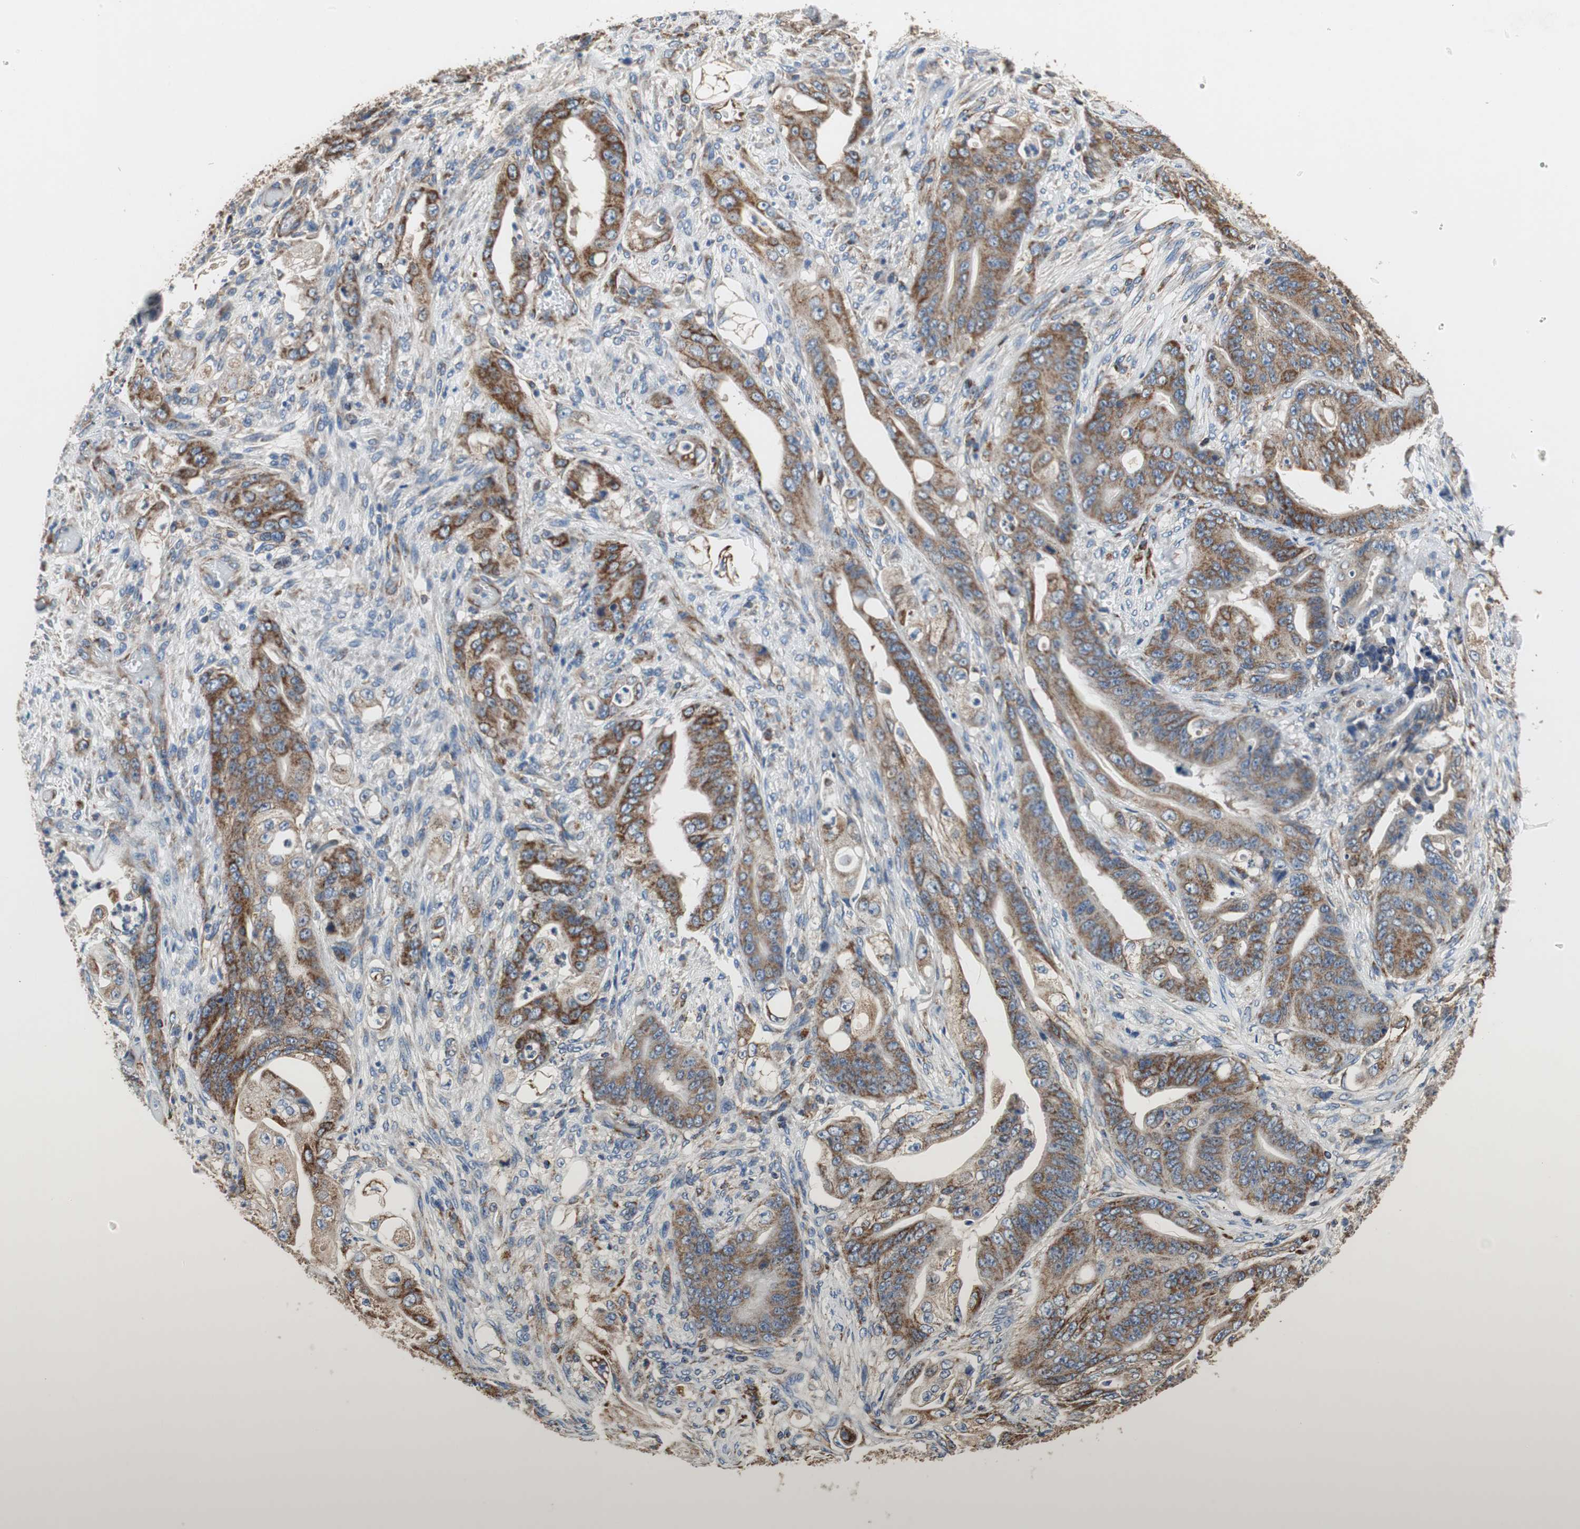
{"staining": {"intensity": "strong", "quantity": ">75%", "location": "cytoplasmic/membranous"}, "tissue": "stomach cancer", "cell_type": "Tumor cells", "image_type": "cancer", "snomed": [{"axis": "morphology", "description": "Adenocarcinoma, NOS"}, {"axis": "topography", "description": "Stomach"}], "caption": "Adenocarcinoma (stomach) was stained to show a protein in brown. There is high levels of strong cytoplasmic/membranous staining in approximately >75% of tumor cells.", "gene": "GSTK1", "patient": {"sex": "female", "age": 73}}